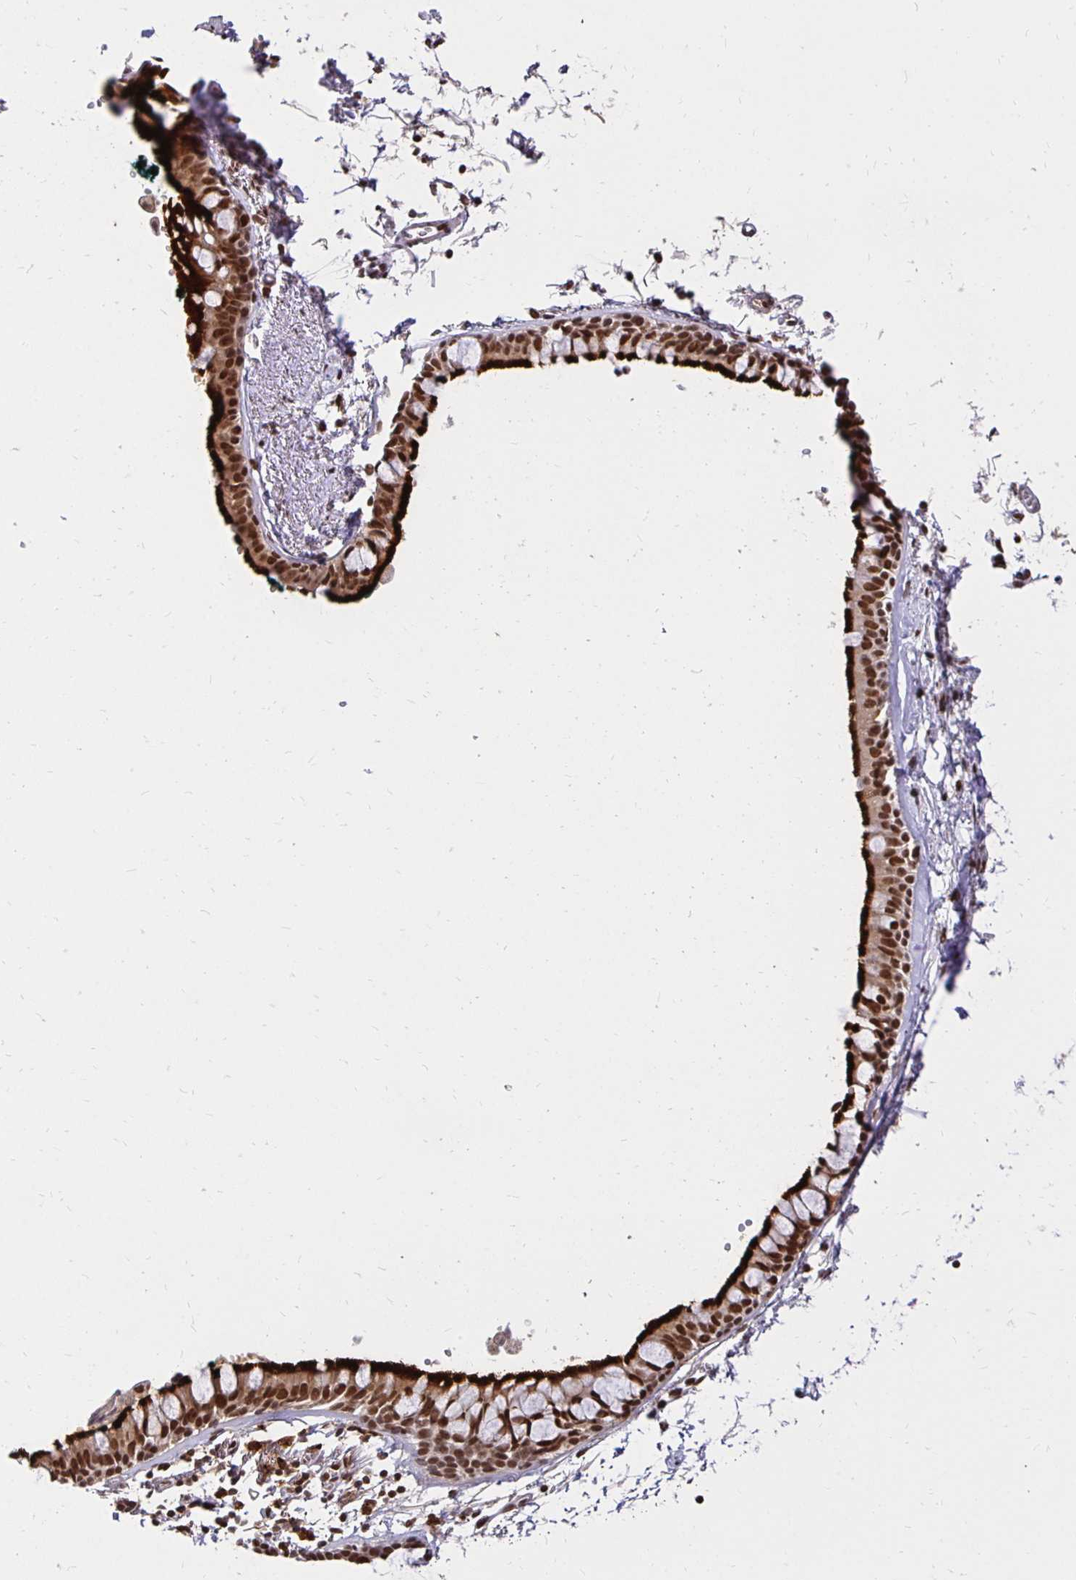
{"staining": {"intensity": "strong", "quantity": ">75%", "location": "cytoplasmic/membranous,nuclear"}, "tissue": "bronchus", "cell_type": "Respiratory epithelial cells", "image_type": "normal", "snomed": [{"axis": "morphology", "description": "Normal tissue, NOS"}, {"axis": "topography", "description": "Cartilage tissue"}, {"axis": "topography", "description": "Bronchus"}], "caption": "Bronchus stained with immunohistochemistry shows strong cytoplasmic/membranous,nuclear positivity in approximately >75% of respiratory epithelial cells.", "gene": "ZNF579", "patient": {"sex": "female", "age": 59}}